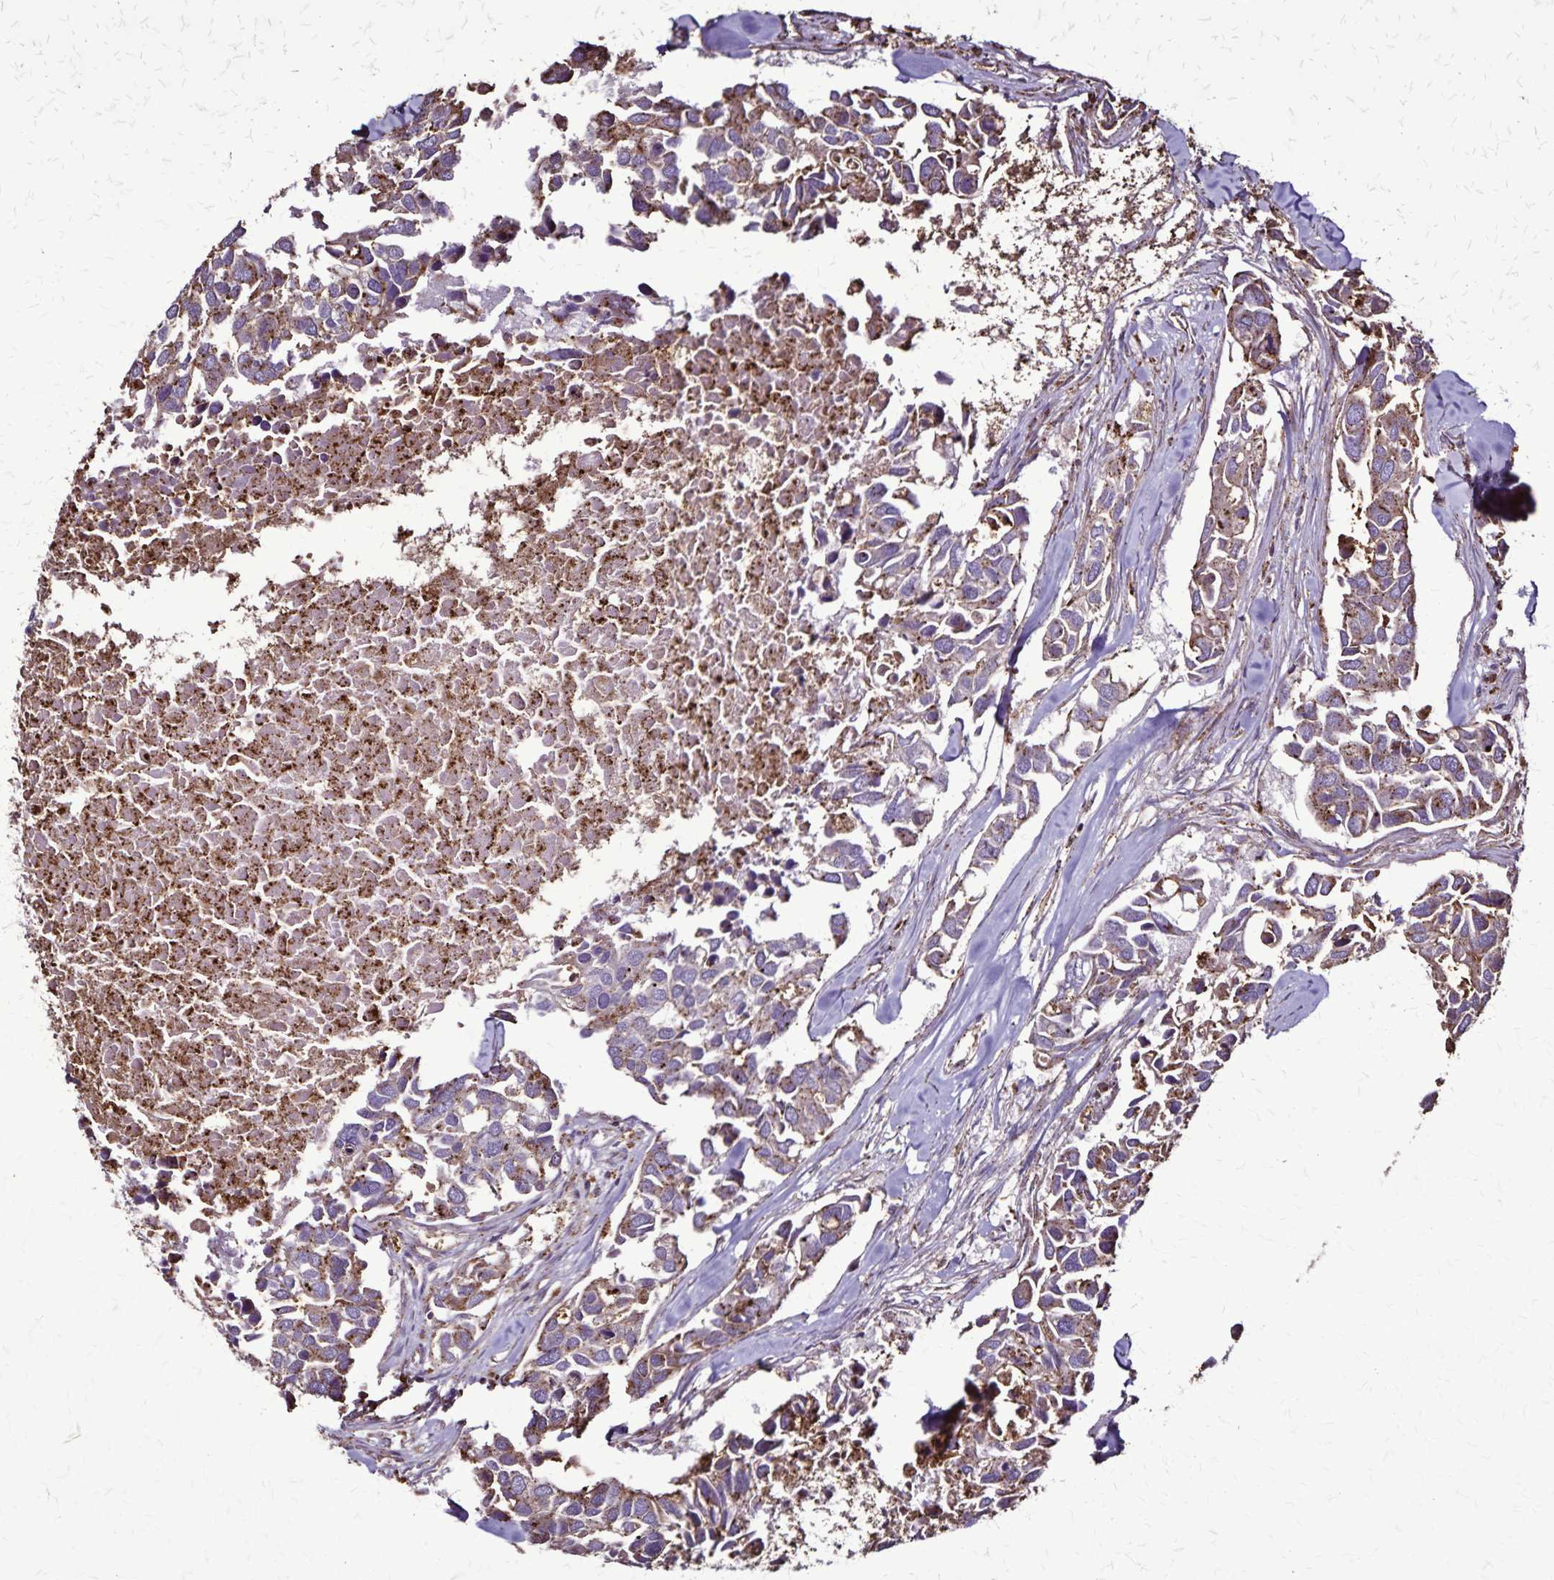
{"staining": {"intensity": "moderate", "quantity": "25%-75%", "location": "cytoplasmic/membranous"}, "tissue": "breast cancer", "cell_type": "Tumor cells", "image_type": "cancer", "snomed": [{"axis": "morphology", "description": "Duct carcinoma"}, {"axis": "topography", "description": "Breast"}], "caption": "Moderate cytoplasmic/membranous staining is present in about 25%-75% of tumor cells in breast cancer.", "gene": "CHMP1B", "patient": {"sex": "female", "age": 83}}